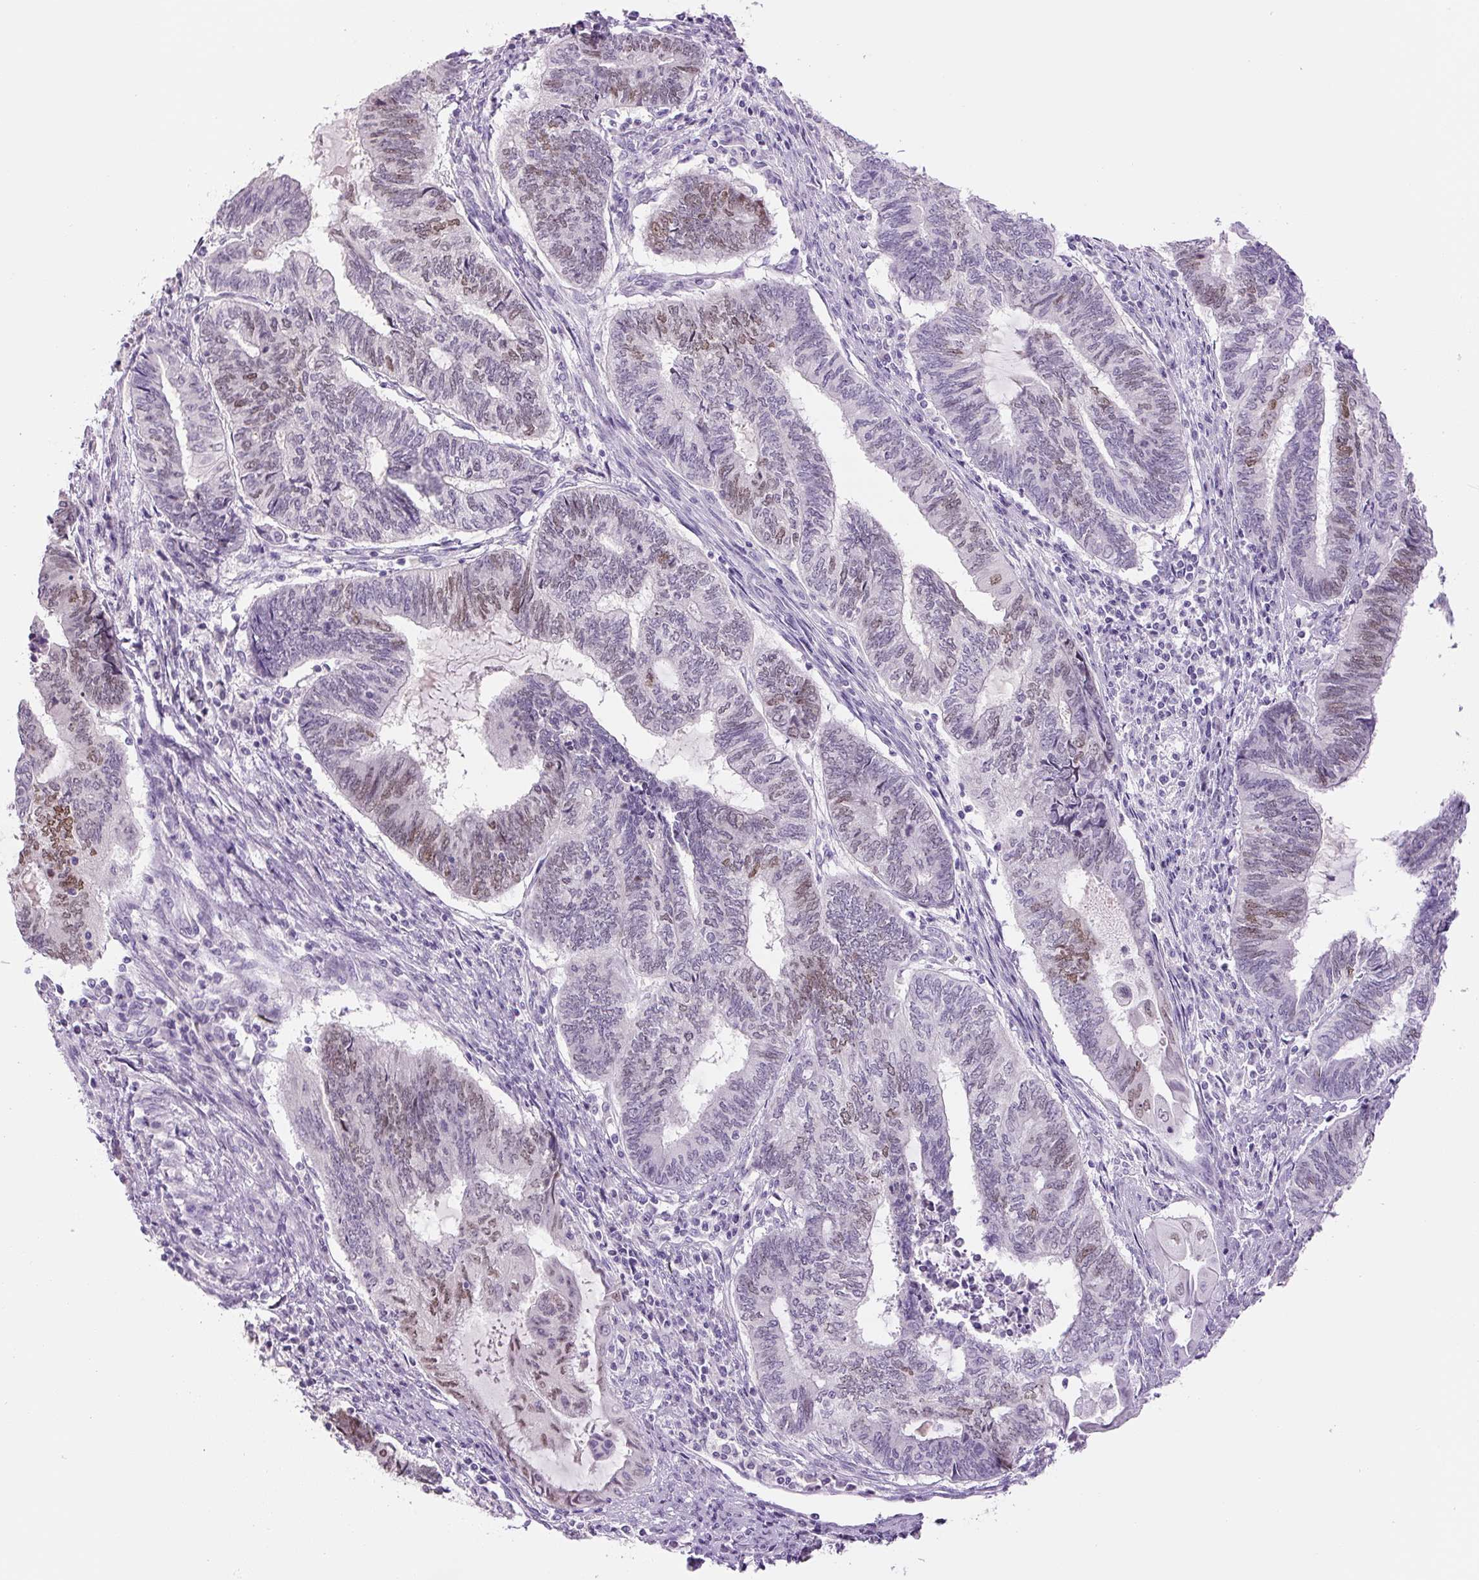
{"staining": {"intensity": "moderate", "quantity": "25%-75%", "location": "nuclear"}, "tissue": "endometrial cancer", "cell_type": "Tumor cells", "image_type": "cancer", "snomed": [{"axis": "morphology", "description": "Adenocarcinoma, NOS"}, {"axis": "topography", "description": "Uterus"}, {"axis": "topography", "description": "Endometrium"}], "caption": "IHC micrograph of human endometrial cancer stained for a protein (brown), which demonstrates medium levels of moderate nuclear staining in approximately 25%-75% of tumor cells.", "gene": "SIX1", "patient": {"sex": "female", "age": 70}}